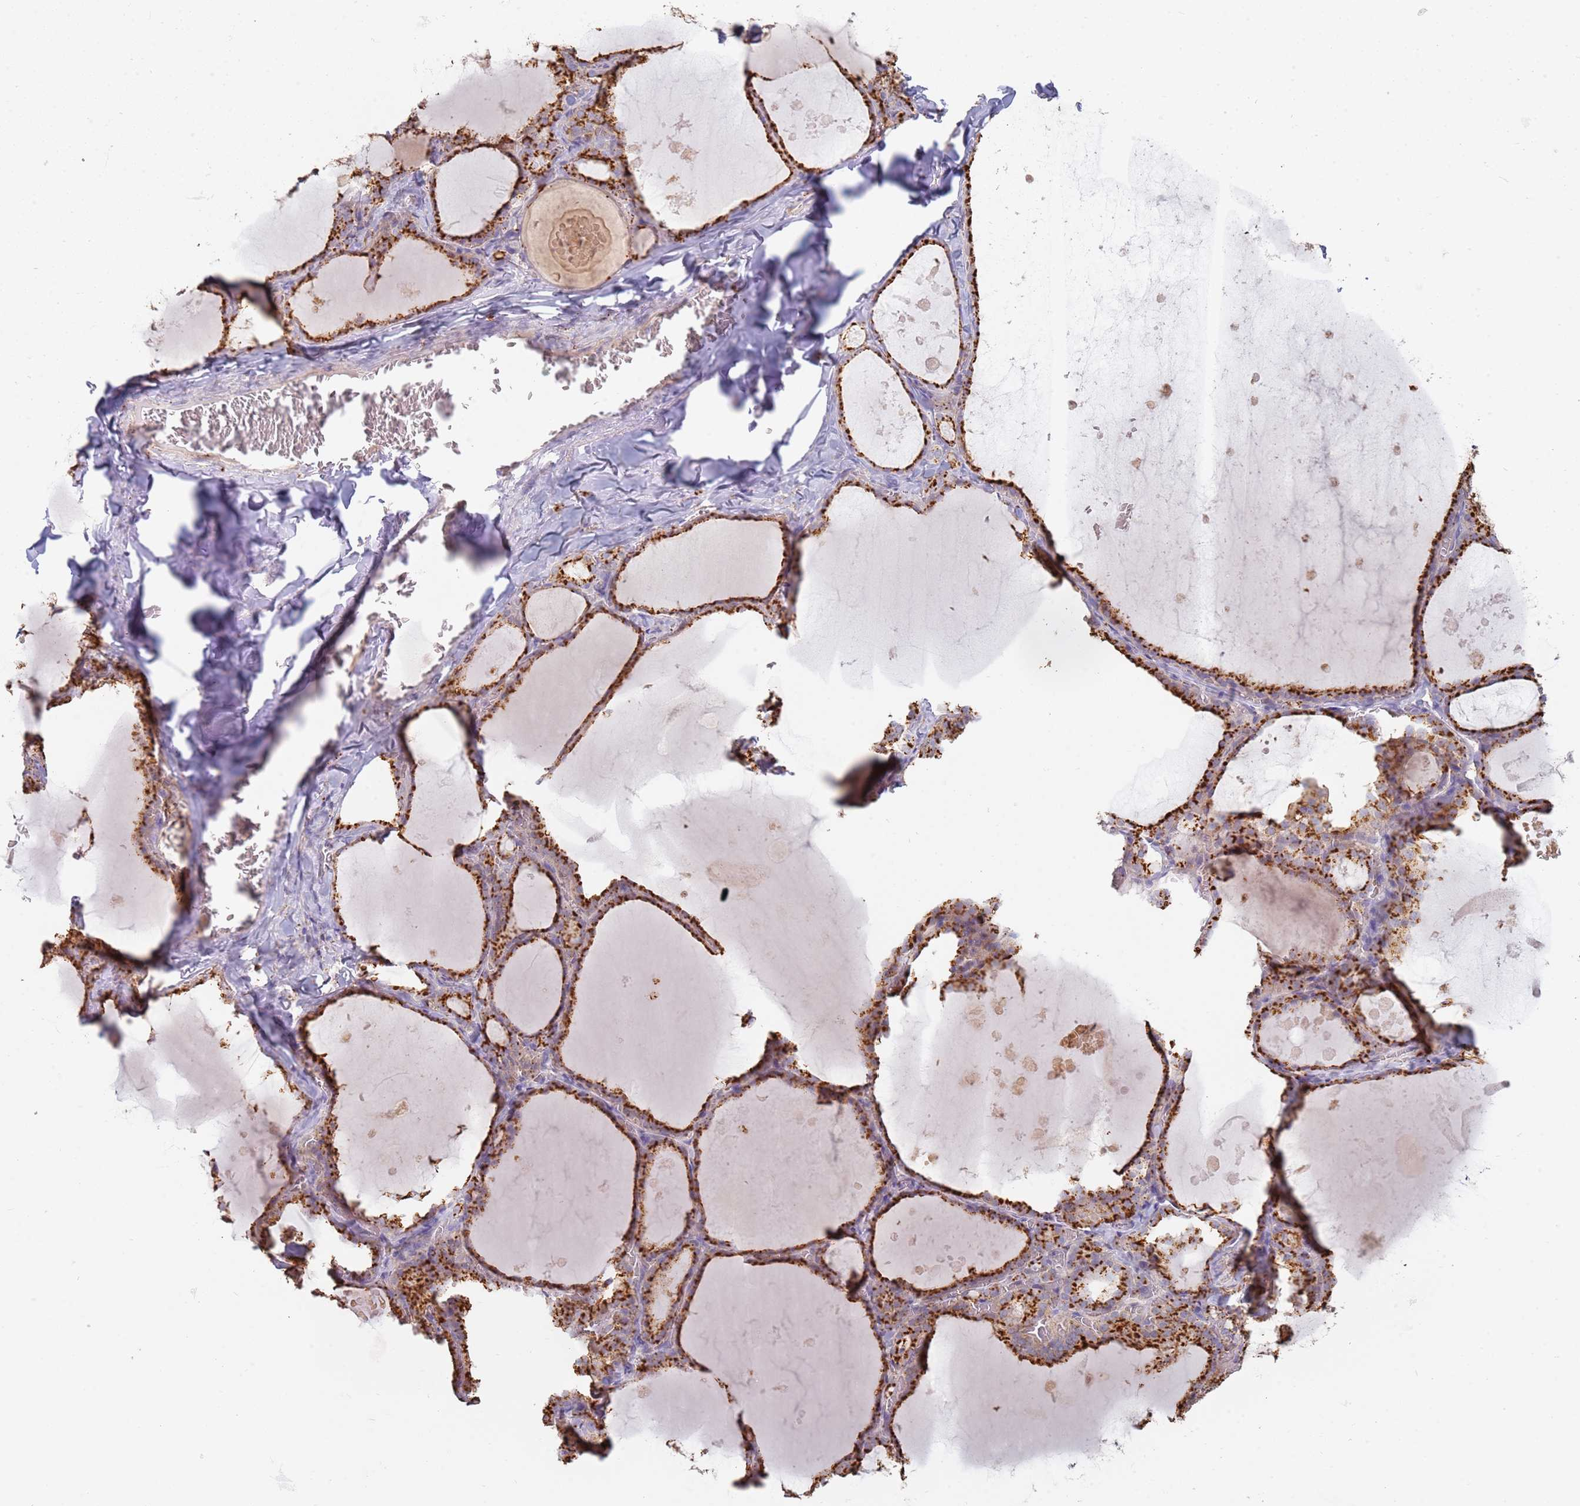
{"staining": {"intensity": "strong", "quantity": ">75%", "location": "cytoplasmic/membranous"}, "tissue": "thyroid gland", "cell_type": "Glandular cells", "image_type": "normal", "snomed": [{"axis": "morphology", "description": "Normal tissue, NOS"}, {"axis": "topography", "description": "Thyroid gland"}], "caption": "IHC (DAB) staining of unremarkable thyroid gland shows strong cytoplasmic/membranous protein positivity in approximately >75% of glandular cells.", "gene": "TMEM229B", "patient": {"sex": "male", "age": 56}}